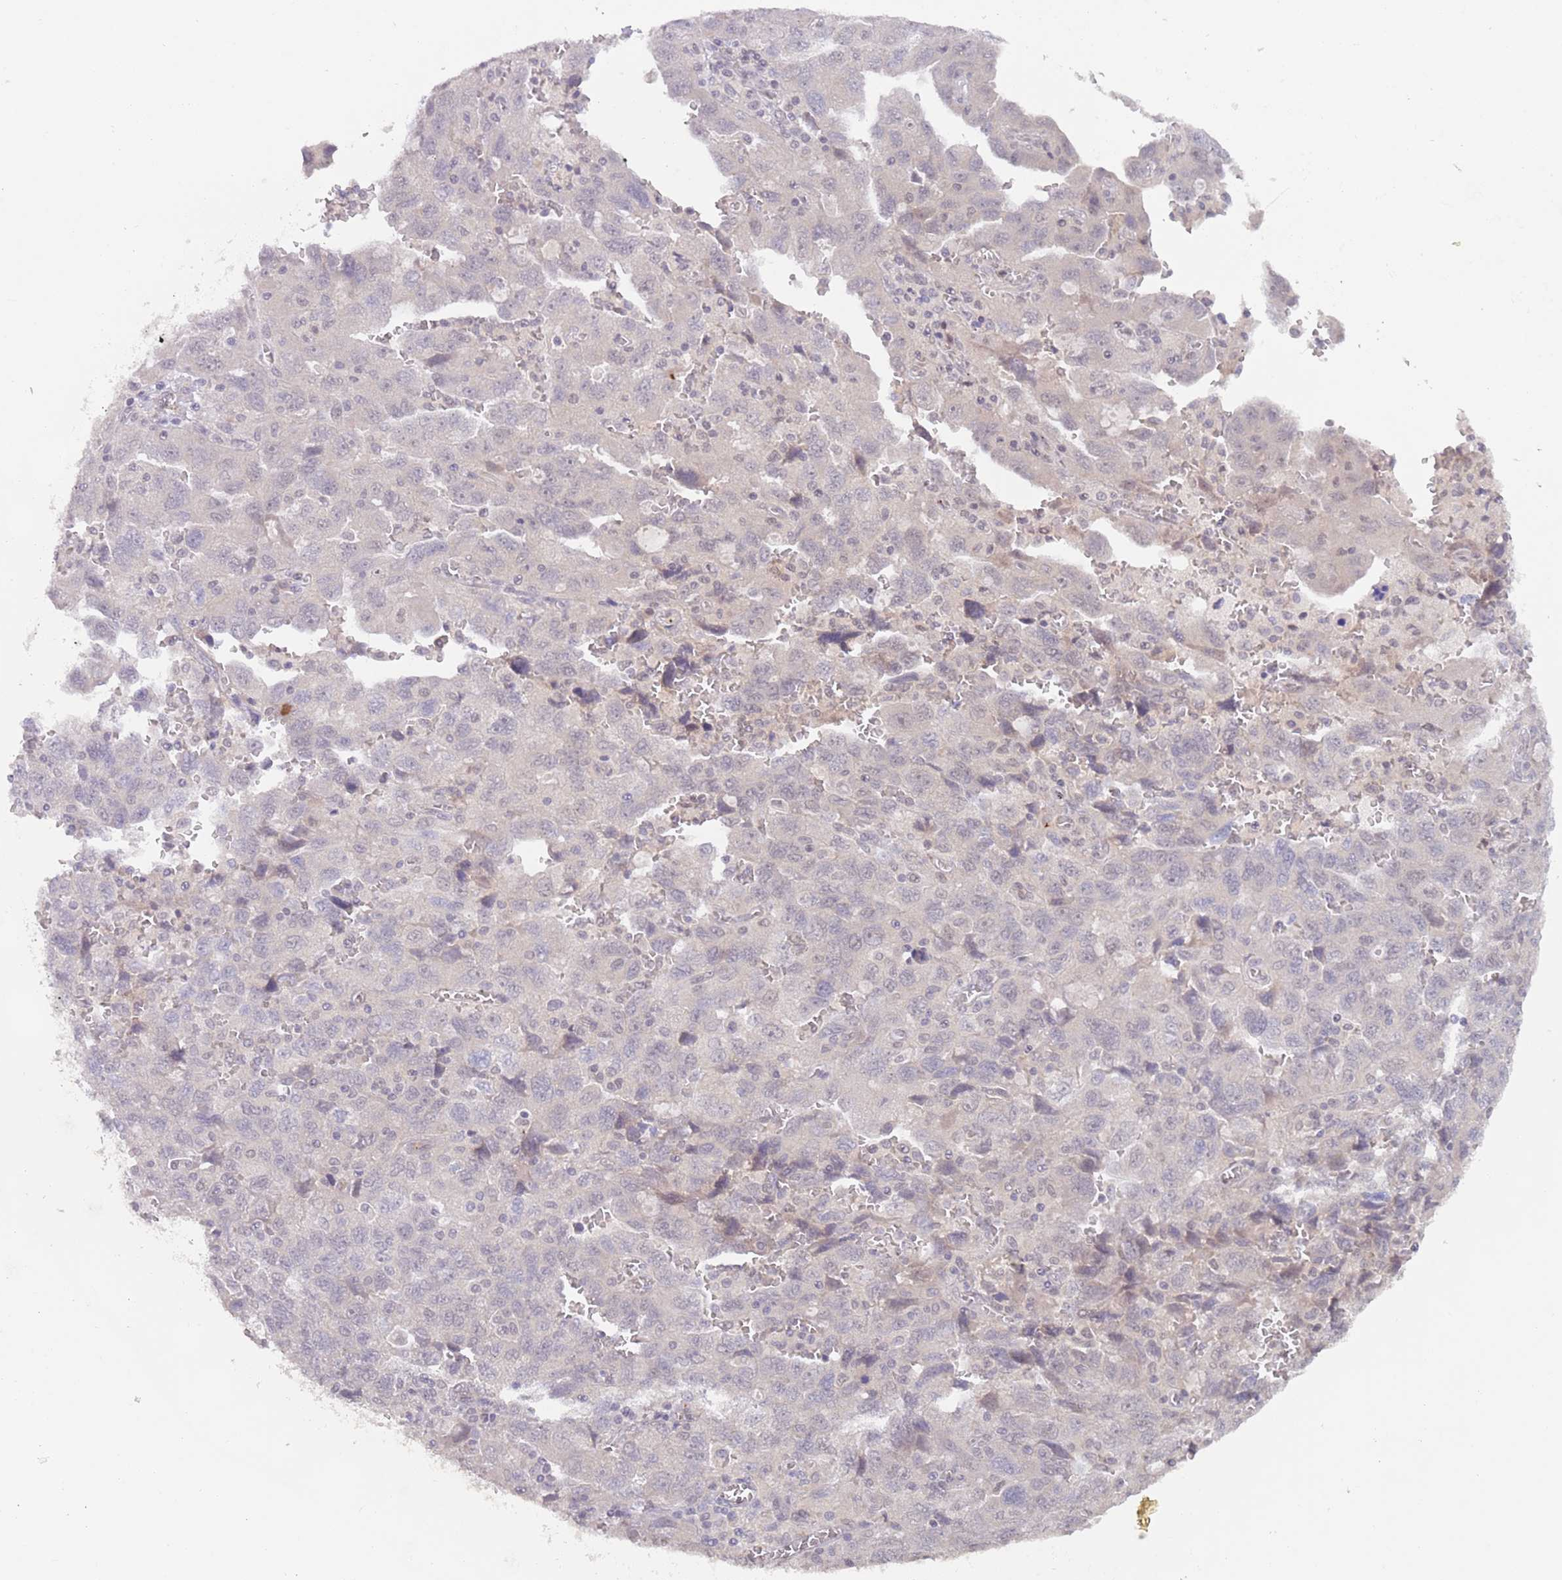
{"staining": {"intensity": "negative", "quantity": "none", "location": "none"}, "tissue": "ovarian cancer", "cell_type": "Tumor cells", "image_type": "cancer", "snomed": [{"axis": "morphology", "description": "Carcinoma, NOS"}, {"axis": "morphology", "description": "Cystadenocarcinoma, serous, NOS"}, {"axis": "topography", "description": "Ovary"}], "caption": "The histopathology image demonstrates no staining of tumor cells in ovarian cancer. (Immunohistochemistry (ihc), brightfield microscopy, high magnification).", "gene": "RFXANK", "patient": {"sex": "female", "age": 69}}